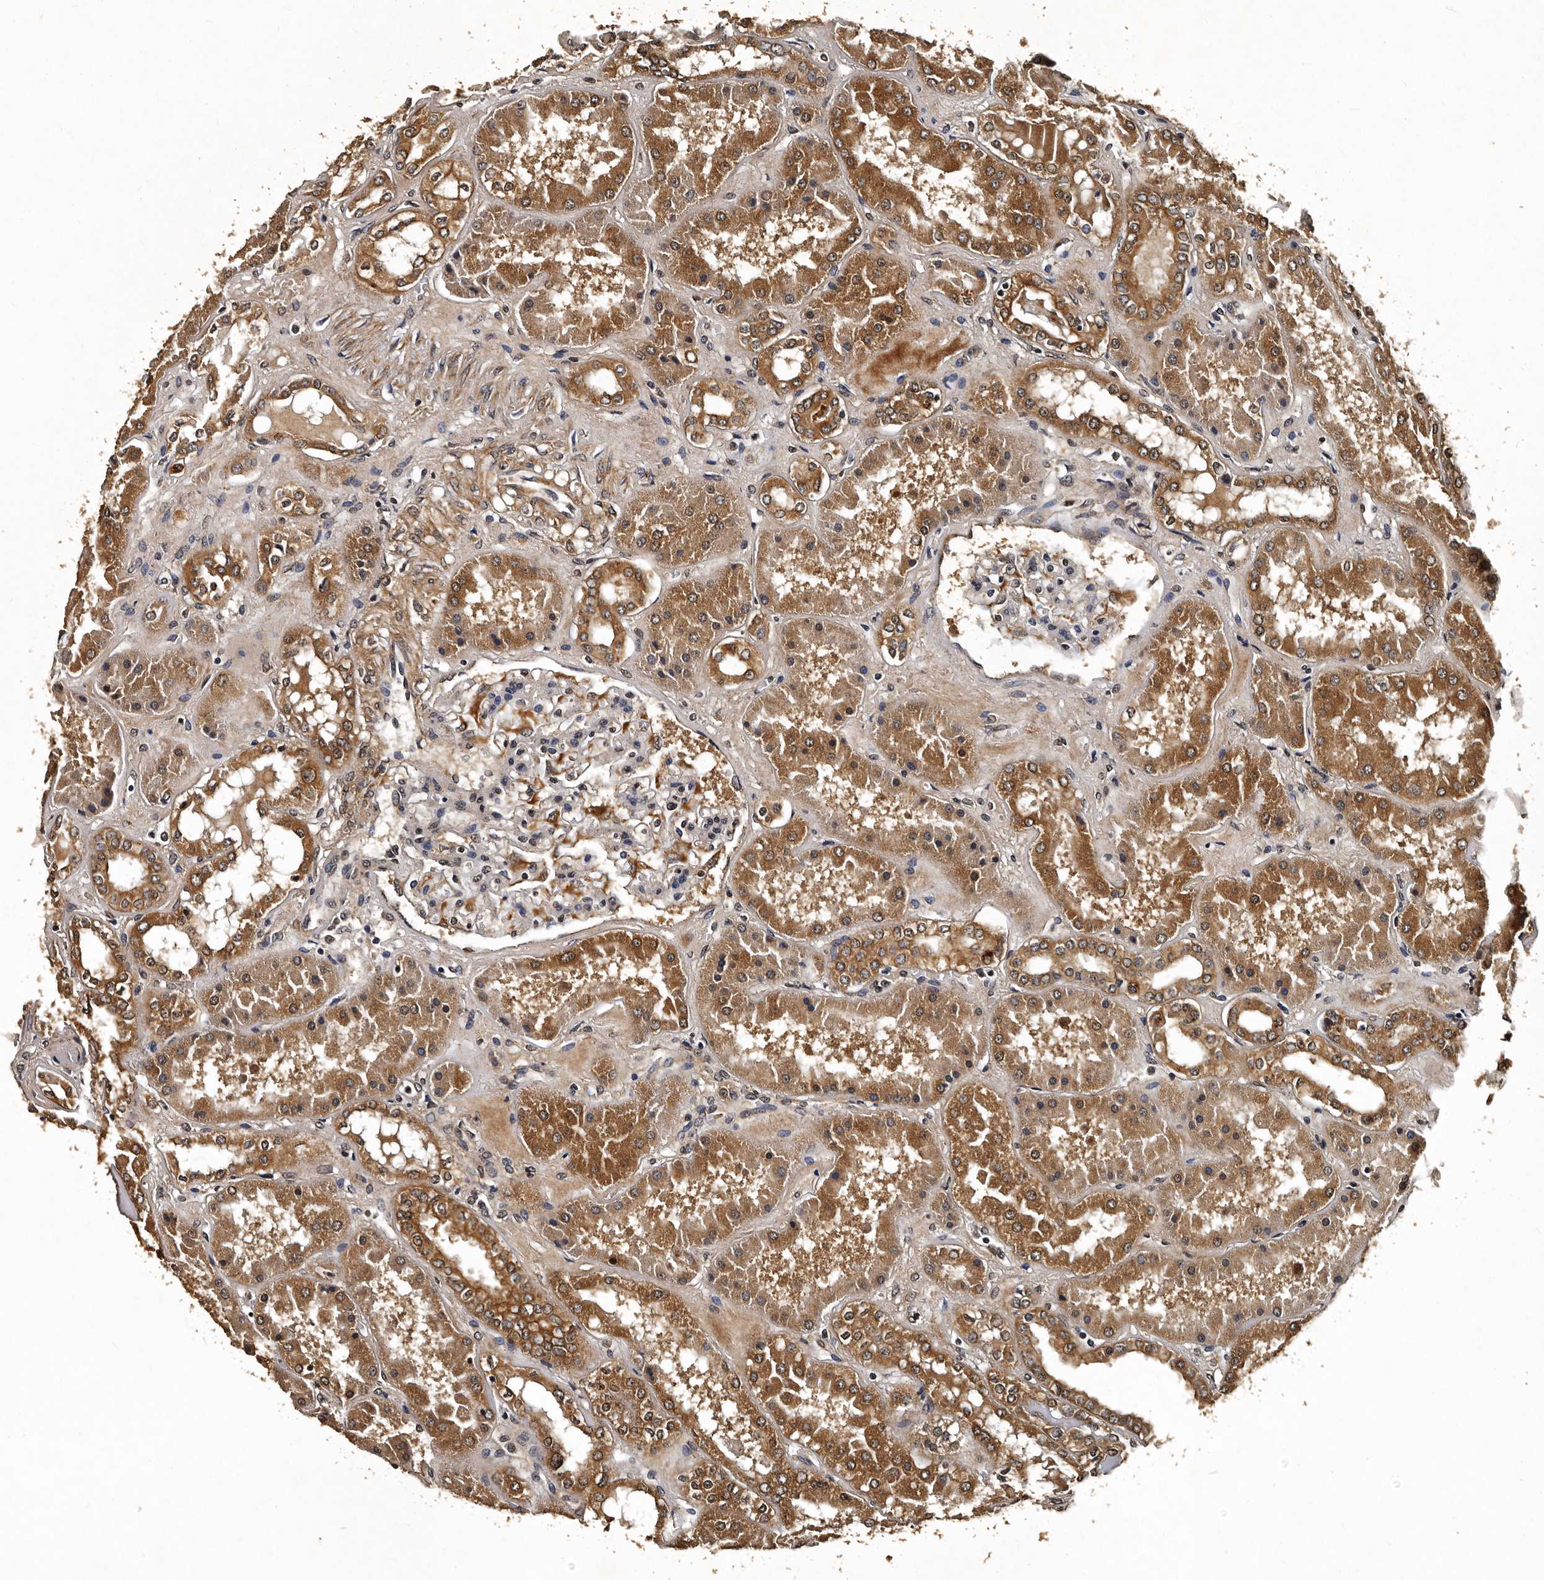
{"staining": {"intensity": "moderate", "quantity": "<25%", "location": "cytoplasmic/membranous,nuclear"}, "tissue": "kidney", "cell_type": "Cells in glomeruli", "image_type": "normal", "snomed": [{"axis": "morphology", "description": "Normal tissue, NOS"}, {"axis": "topography", "description": "Kidney"}], "caption": "This is a micrograph of immunohistochemistry staining of benign kidney, which shows moderate staining in the cytoplasmic/membranous,nuclear of cells in glomeruli.", "gene": "CPNE3", "patient": {"sex": "female", "age": 56}}